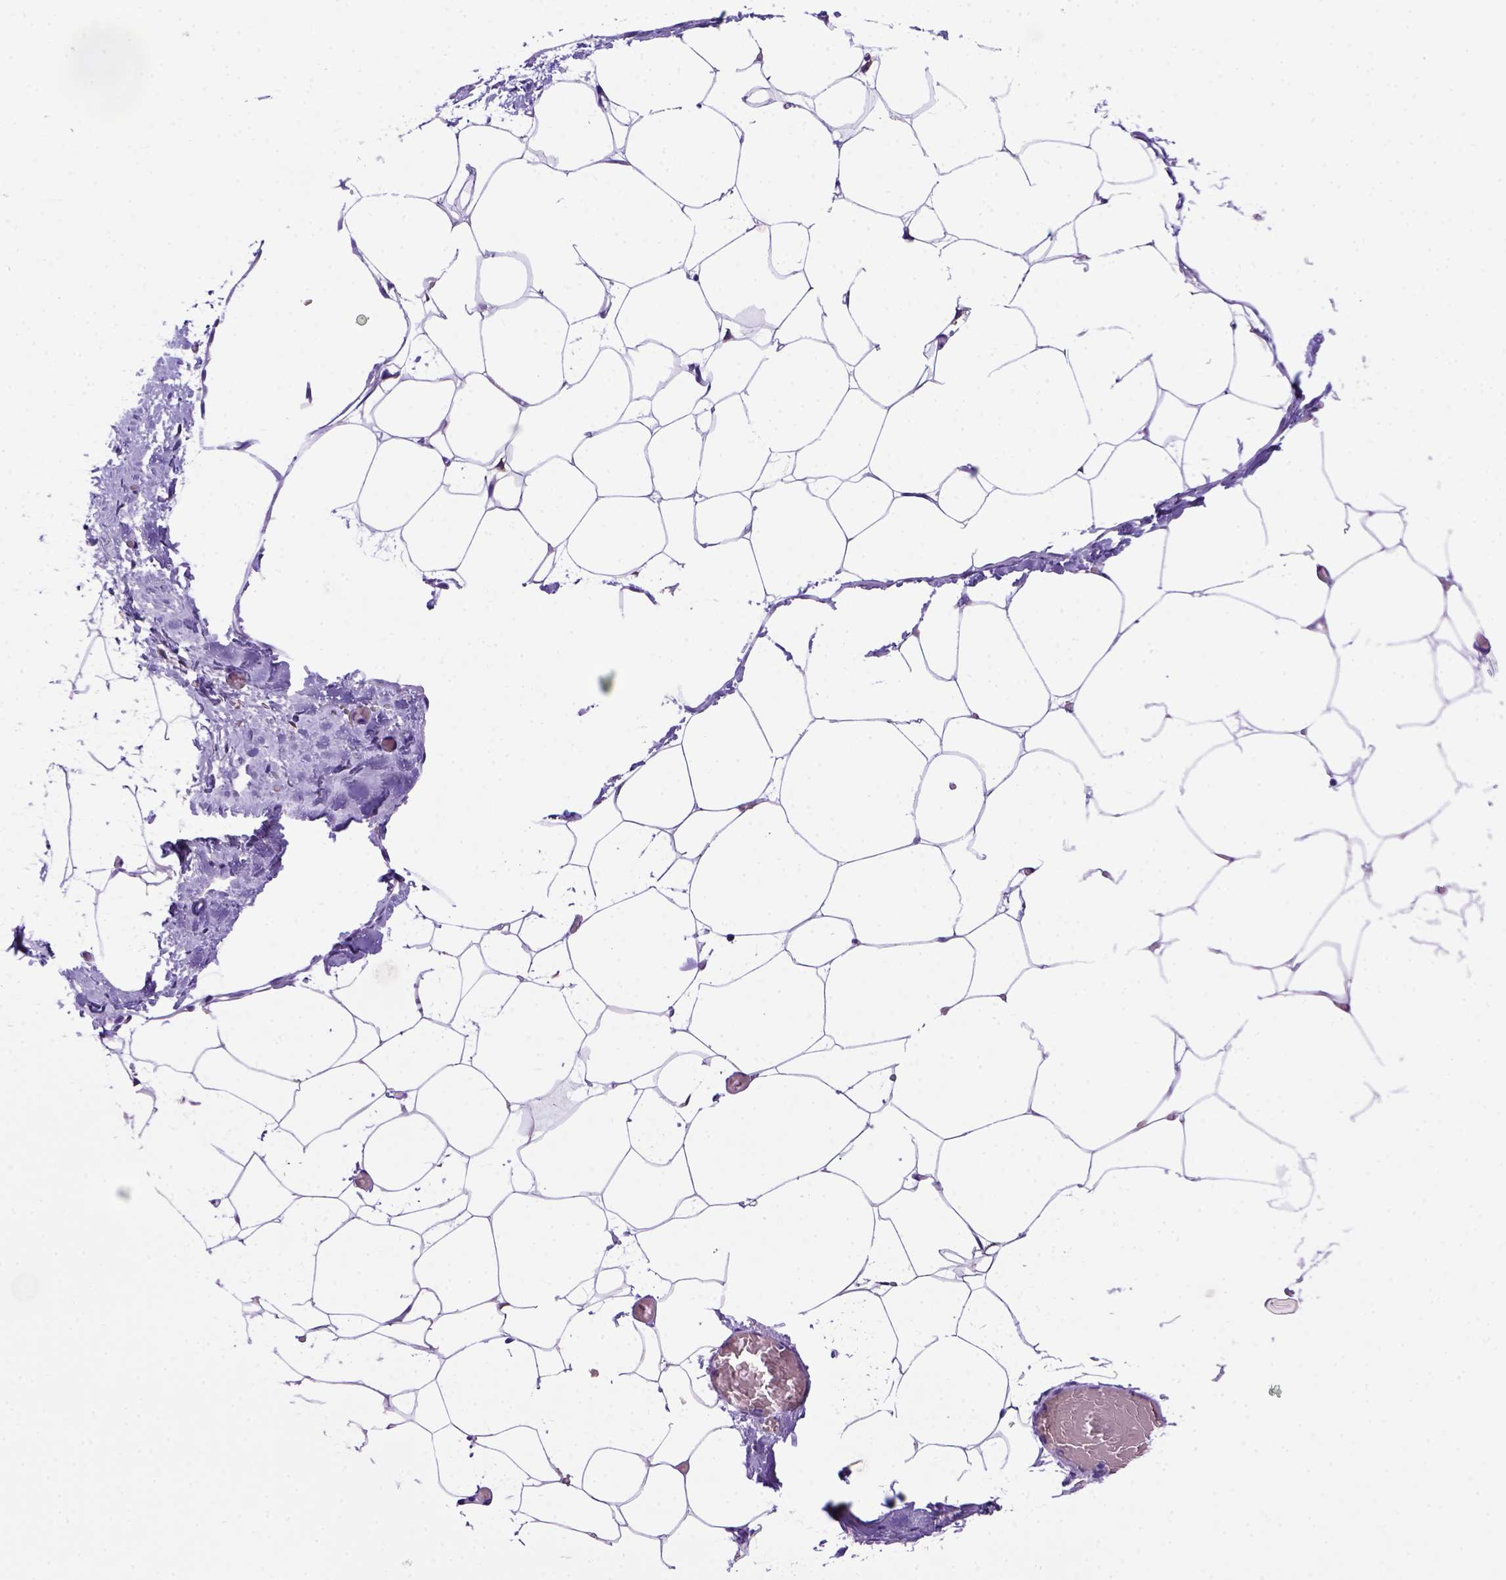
{"staining": {"intensity": "negative", "quantity": "none", "location": "none"}, "tissue": "adipose tissue", "cell_type": "Adipocytes", "image_type": "normal", "snomed": [{"axis": "morphology", "description": "Normal tissue, NOS"}, {"axis": "topography", "description": "Adipose tissue"}], "caption": "IHC micrograph of normal adipose tissue stained for a protein (brown), which reveals no staining in adipocytes. Brightfield microscopy of IHC stained with DAB (brown) and hematoxylin (blue), captured at high magnification.", "gene": "PTGES", "patient": {"sex": "male", "age": 57}}